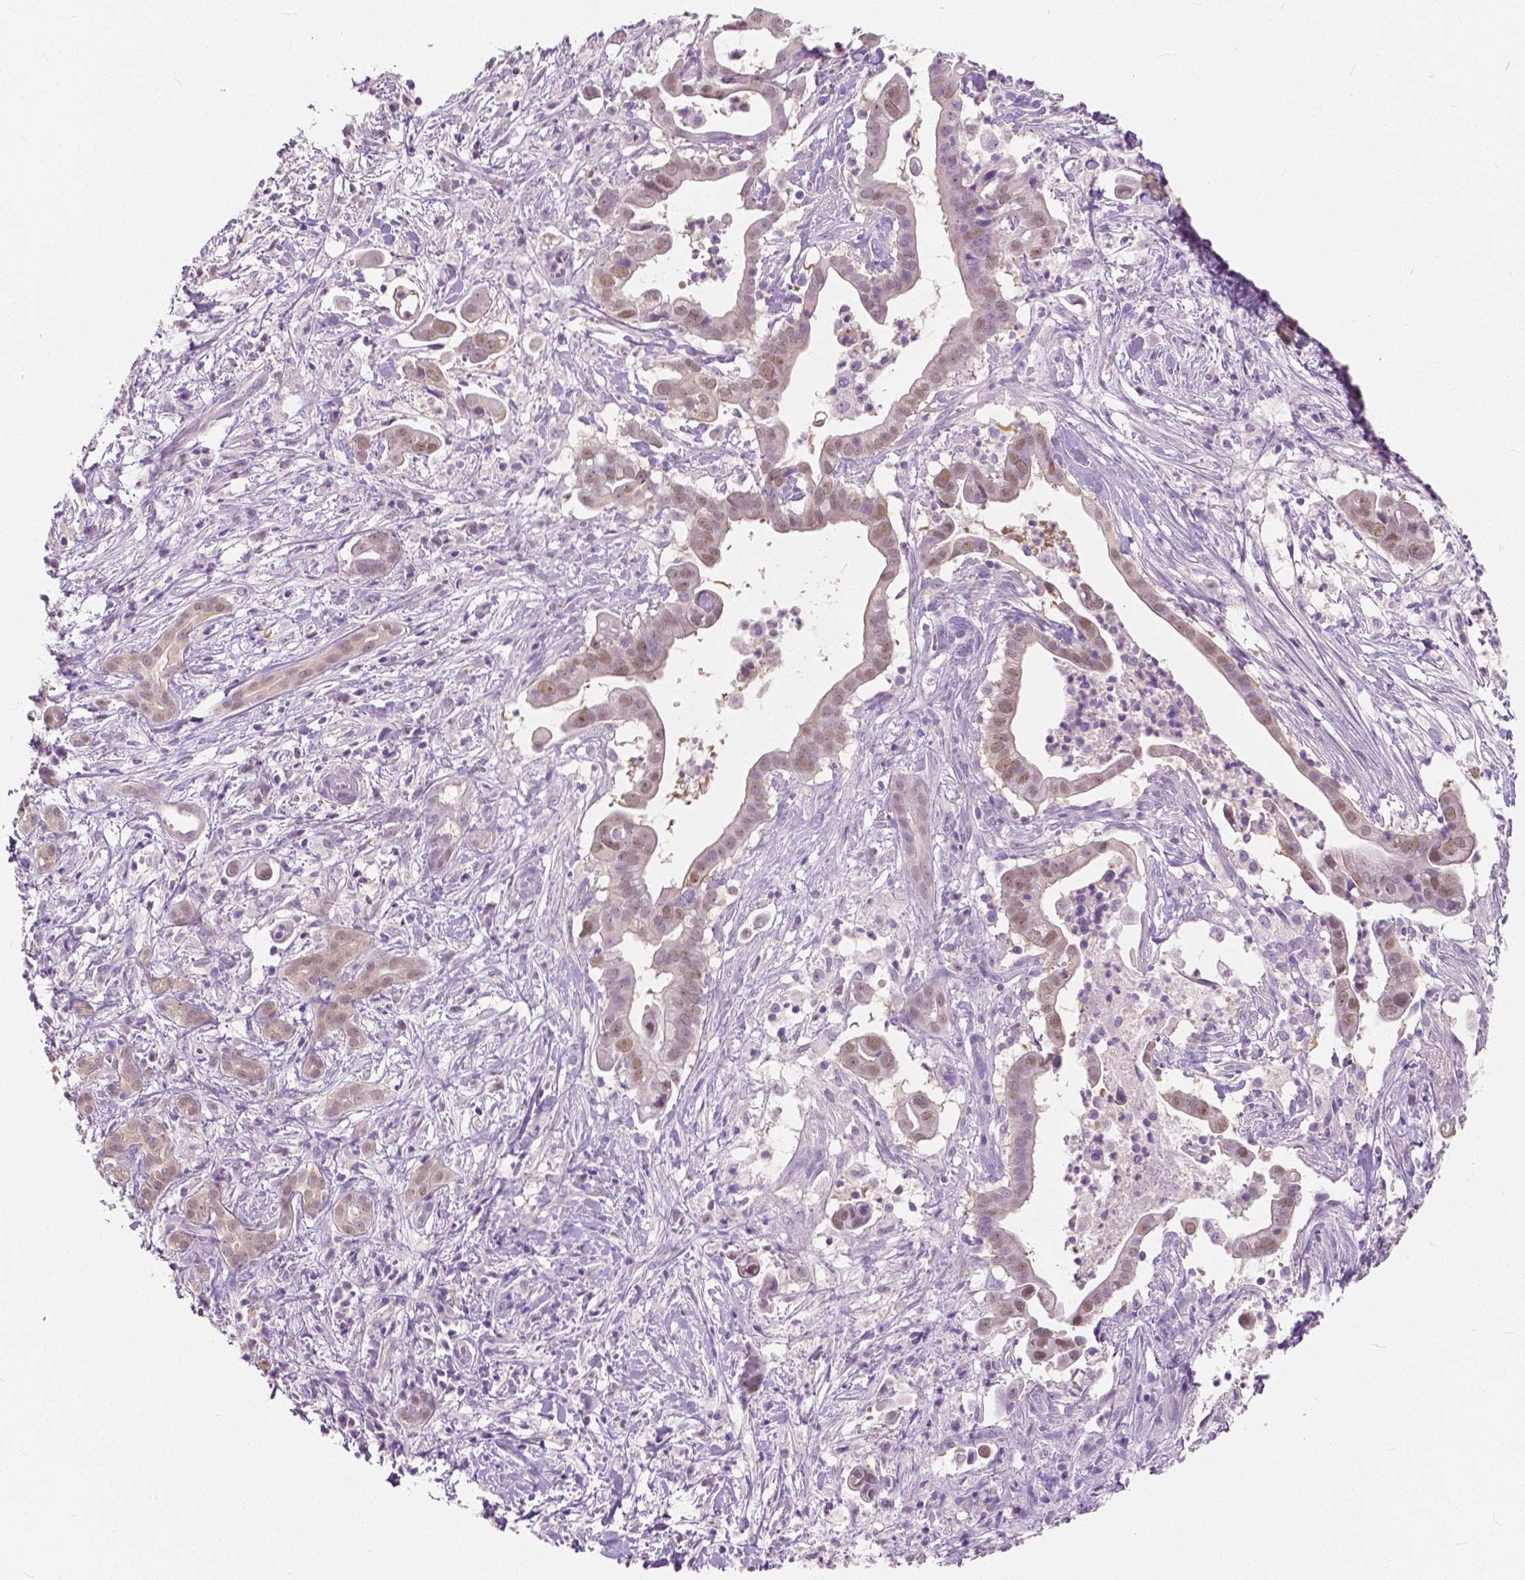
{"staining": {"intensity": "weak", "quantity": "25%-75%", "location": "nuclear"}, "tissue": "pancreatic cancer", "cell_type": "Tumor cells", "image_type": "cancer", "snomed": [{"axis": "morphology", "description": "Adenocarcinoma, NOS"}, {"axis": "topography", "description": "Pancreas"}], "caption": "The immunohistochemical stain shows weak nuclear expression in tumor cells of pancreatic adenocarcinoma tissue. The staining is performed using DAB brown chromogen to label protein expression. The nuclei are counter-stained blue using hematoxylin.", "gene": "TKFC", "patient": {"sex": "male", "age": 61}}